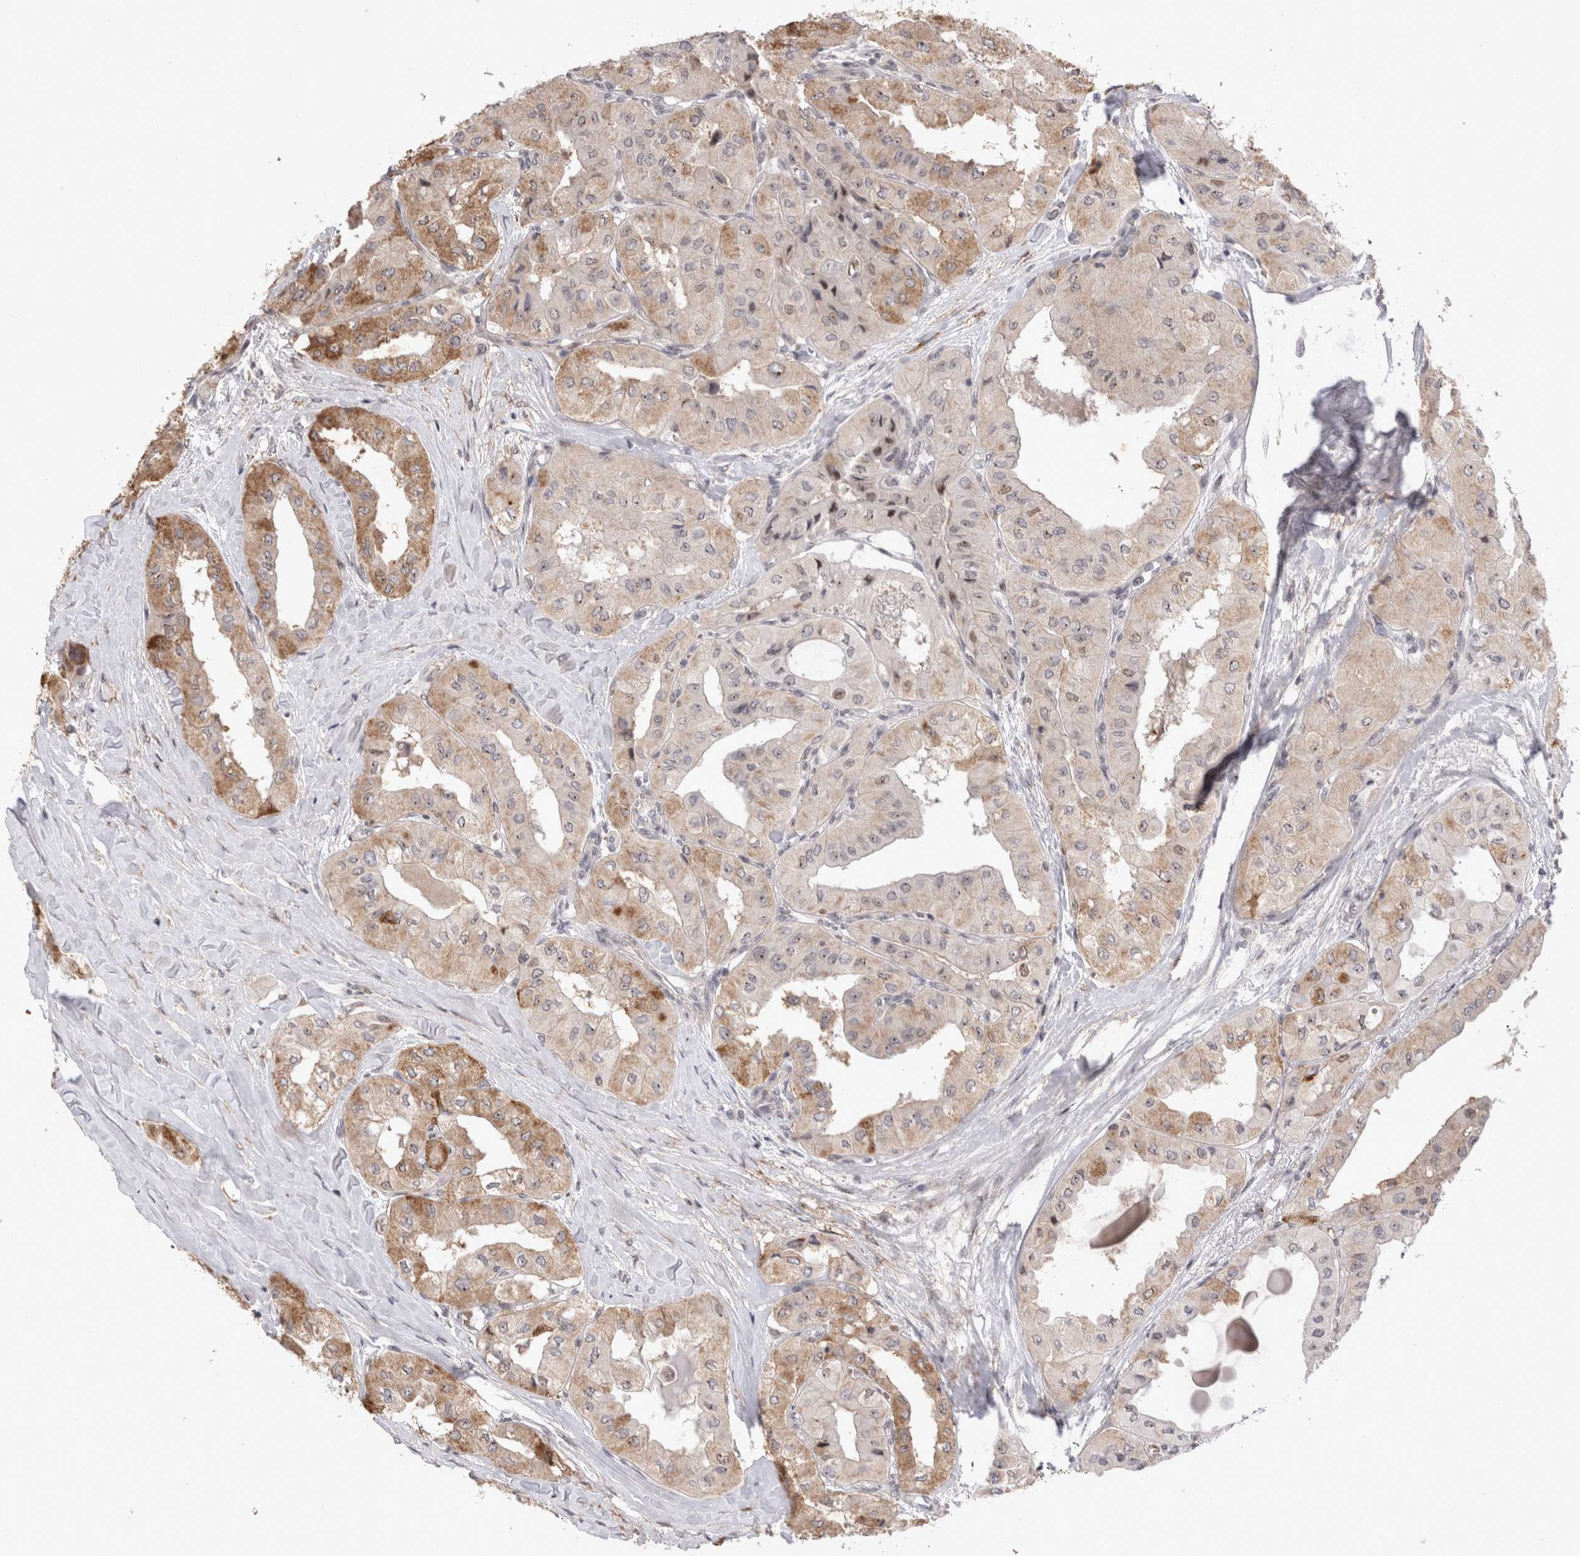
{"staining": {"intensity": "moderate", "quantity": ">75%", "location": "cytoplasmic/membranous,nuclear"}, "tissue": "thyroid cancer", "cell_type": "Tumor cells", "image_type": "cancer", "snomed": [{"axis": "morphology", "description": "Papillary adenocarcinoma, NOS"}, {"axis": "topography", "description": "Thyroid gland"}], "caption": "IHC image of neoplastic tissue: human papillary adenocarcinoma (thyroid) stained using immunohistochemistry (IHC) reveals medium levels of moderate protein expression localized specifically in the cytoplasmic/membranous and nuclear of tumor cells, appearing as a cytoplasmic/membranous and nuclear brown color.", "gene": "STK11", "patient": {"sex": "female", "age": 59}}